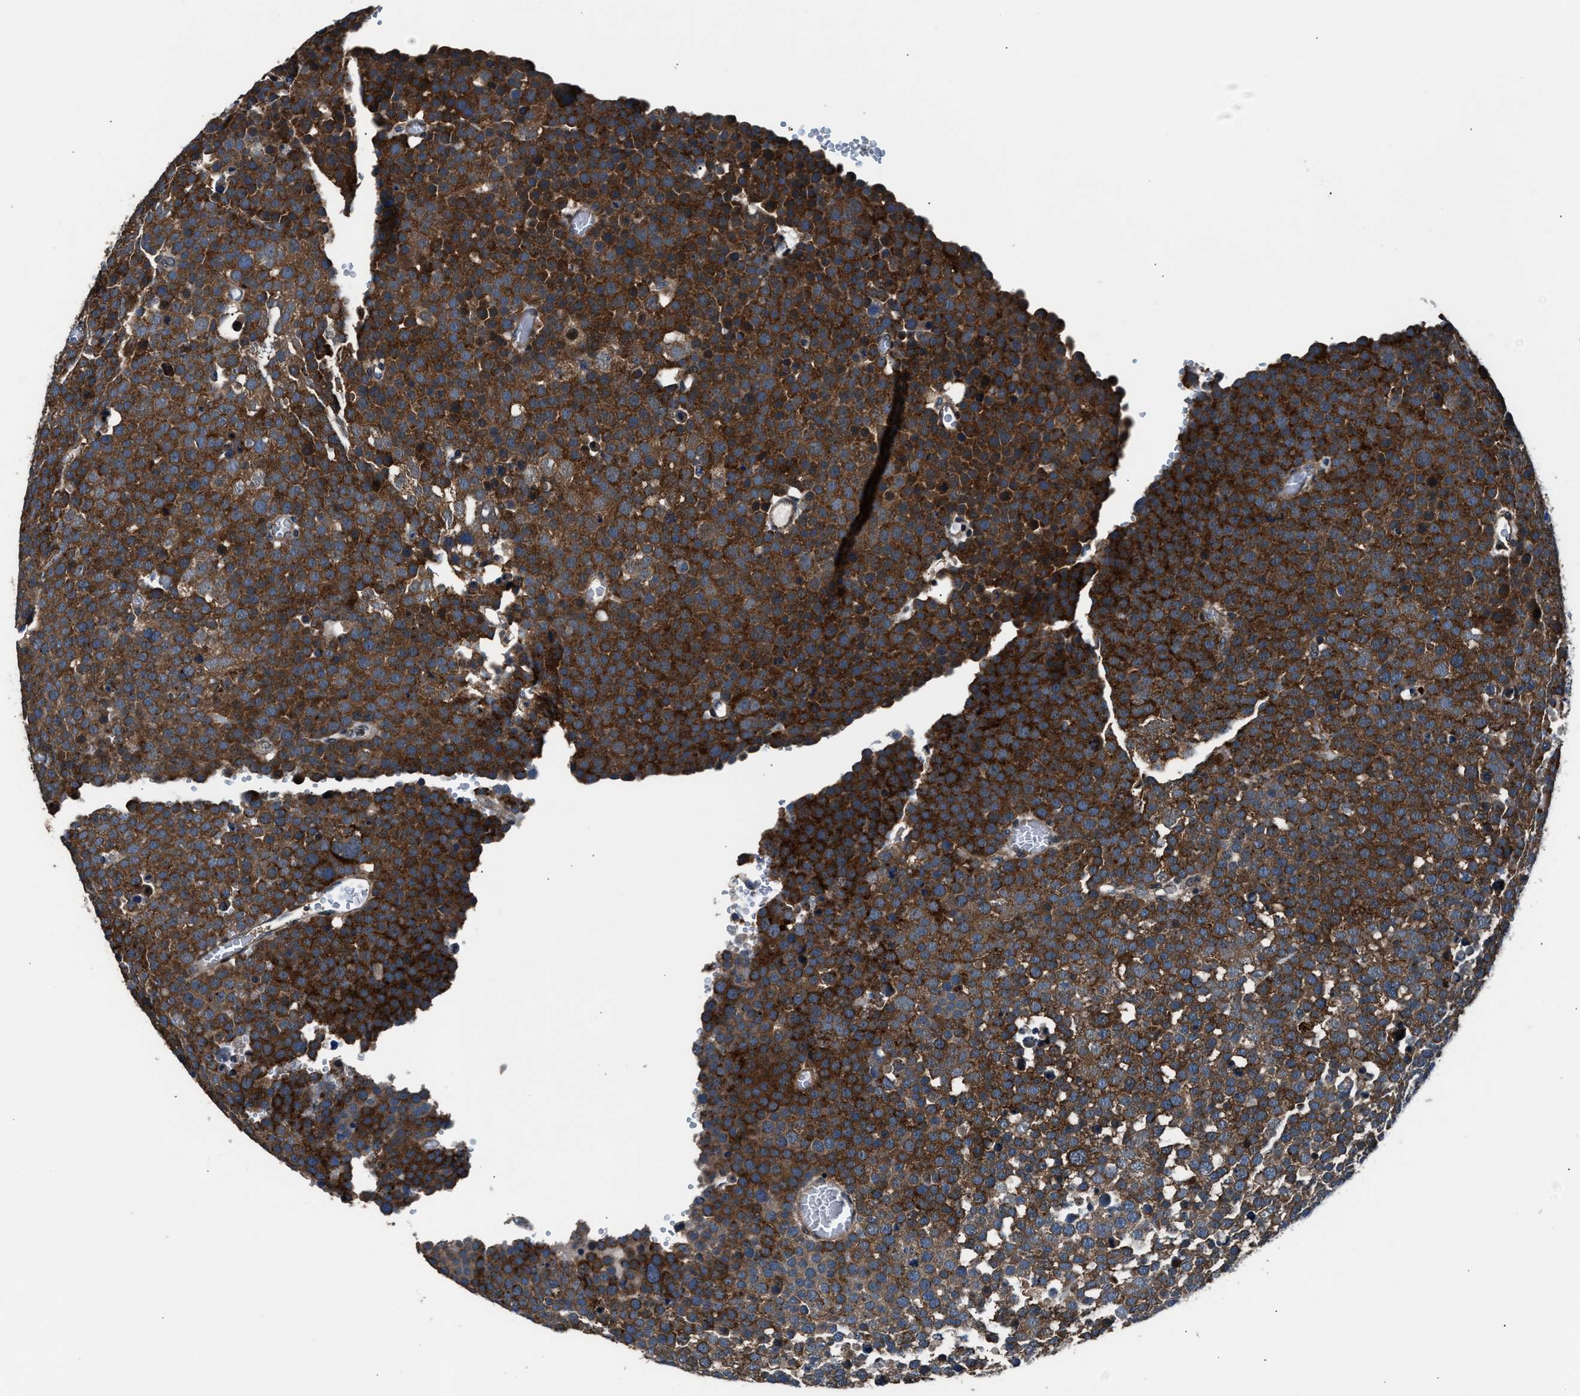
{"staining": {"intensity": "strong", "quantity": ">75%", "location": "cytoplasmic/membranous"}, "tissue": "testis cancer", "cell_type": "Tumor cells", "image_type": "cancer", "snomed": [{"axis": "morphology", "description": "Seminoma, NOS"}, {"axis": "topography", "description": "Testis"}], "caption": "The micrograph reveals immunohistochemical staining of testis cancer (seminoma). There is strong cytoplasmic/membranous positivity is appreciated in about >75% of tumor cells.", "gene": "IMPDH2", "patient": {"sex": "male", "age": 71}}